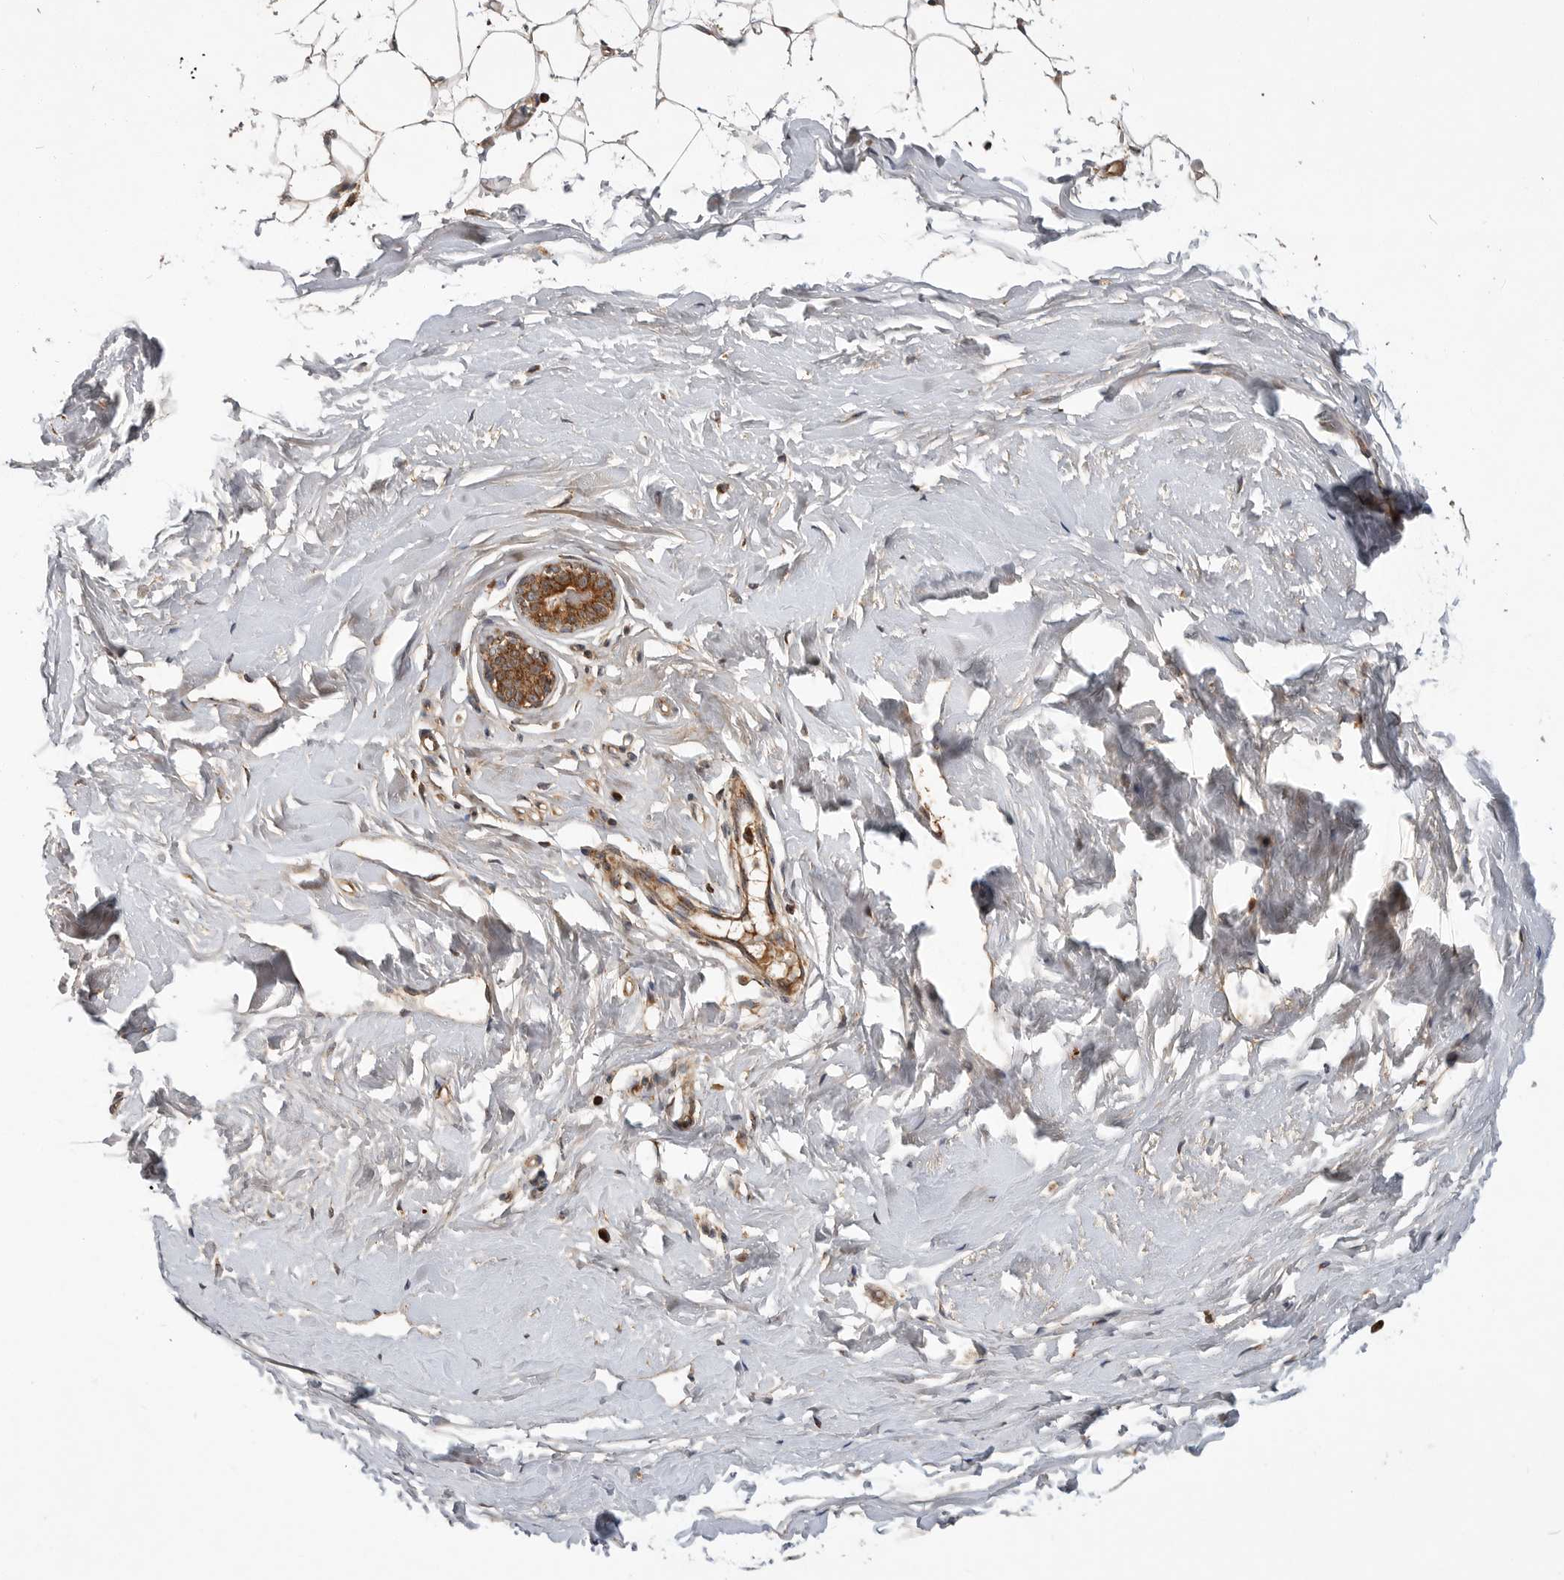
{"staining": {"intensity": "negative", "quantity": "none", "location": "none"}, "tissue": "breast", "cell_type": "Adipocytes", "image_type": "normal", "snomed": [{"axis": "morphology", "description": "Normal tissue, NOS"}, {"axis": "topography", "description": "Breast"}], "caption": "DAB immunohistochemical staining of unremarkable breast displays no significant expression in adipocytes. (DAB (3,3'-diaminobenzidine) IHC with hematoxylin counter stain).", "gene": "KYAT3", "patient": {"sex": "female", "age": 23}}